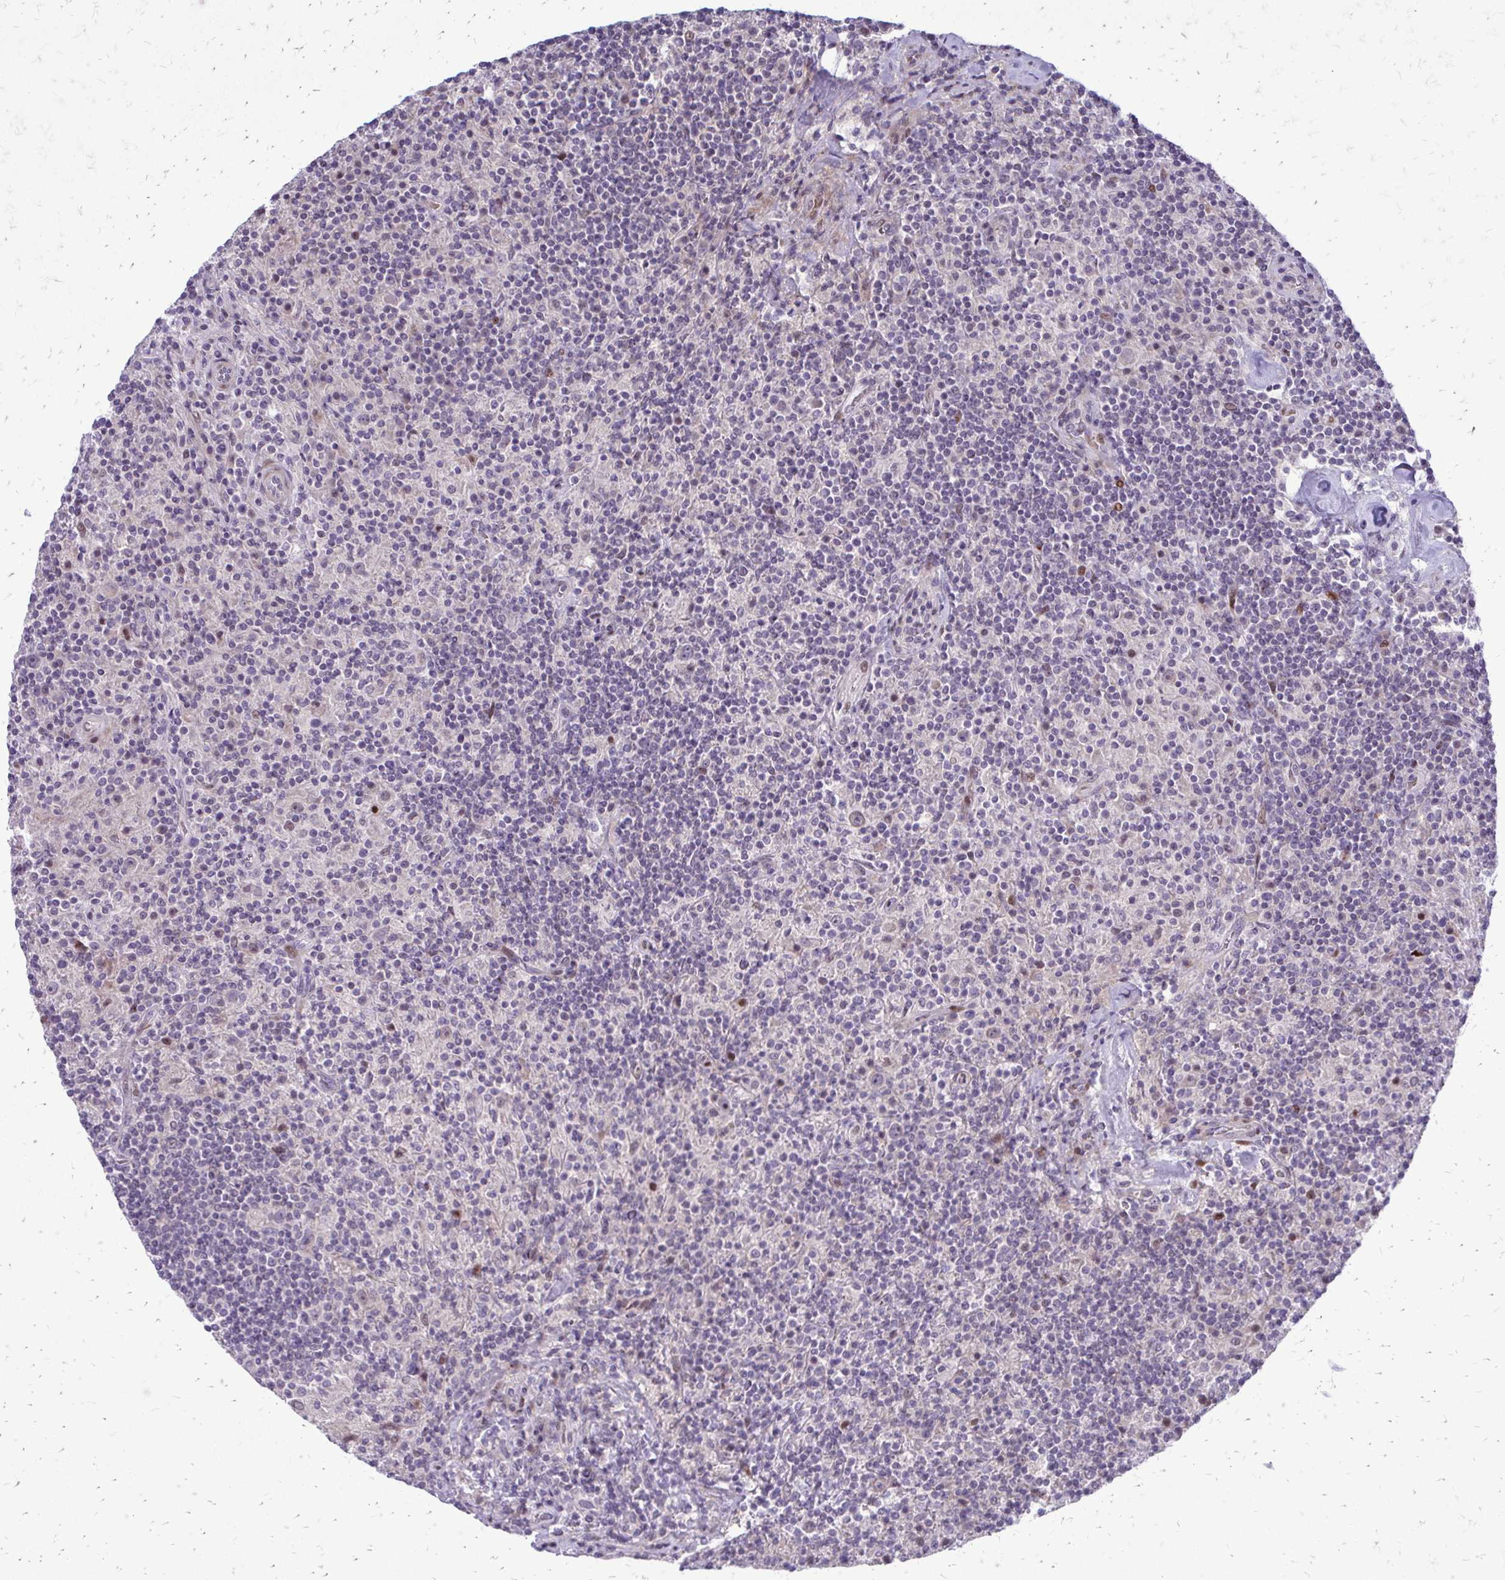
{"staining": {"intensity": "negative", "quantity": "none", "location": "none"}, "tissue": "lymphoma", "cell_type": "Tumor cells", "image_type": "cancer", "snomed": [{"axis": "morphology", "description": "Hodgkin's disease, NOS"}, {"axis": "topography", "description": "Lymph node"}], "caption": "High magnification brightfield microscopy of lymphoma stained with DAB (brown) and counterstained with hematoxylin (blue): tumor cells show no significant staining.", "gene": "PPDPFL", "patient": {"sex": "male", "age": 70}}